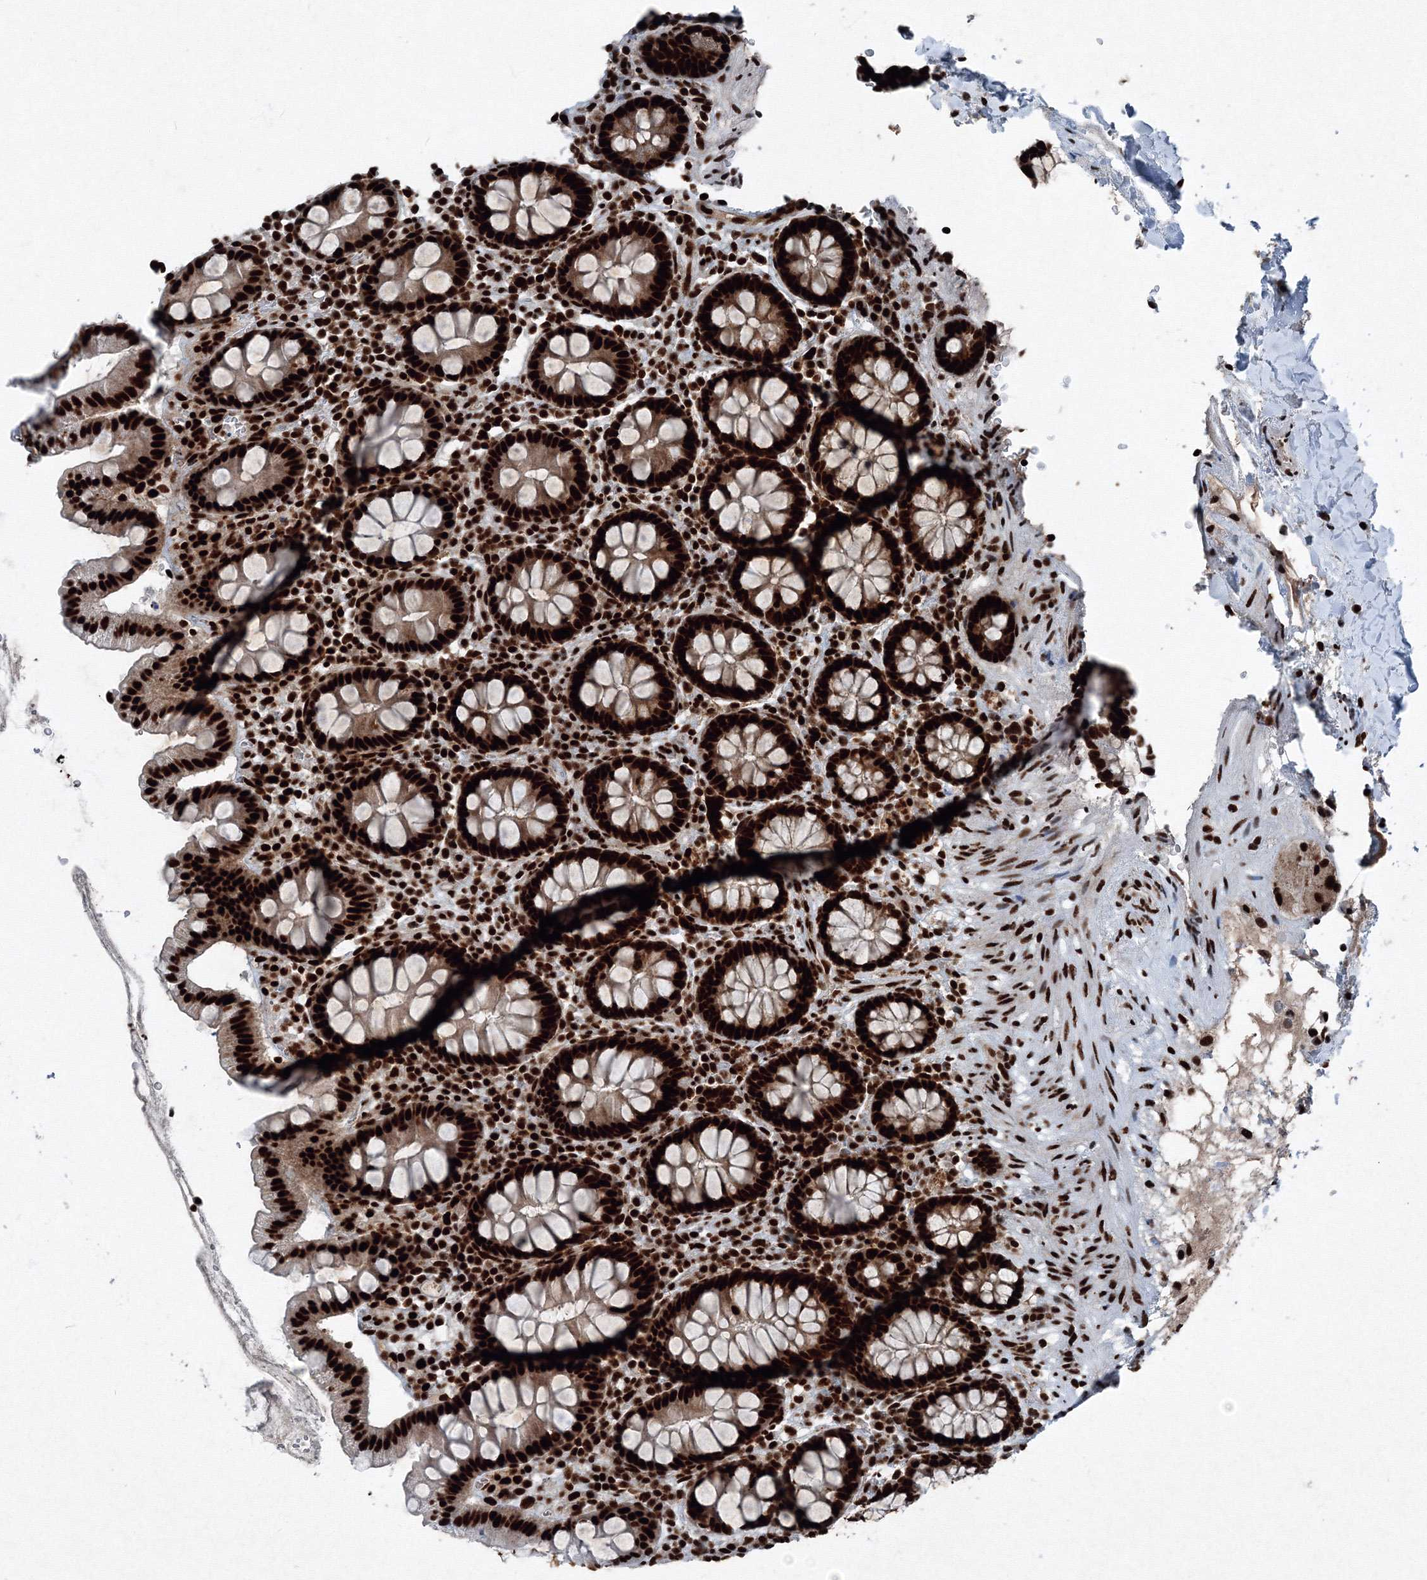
{"staining": {"intensity": "strong", "quantity": ">75%", "location": "nuclear"}, "tissue": "colon", "cell_type": "Endothelial cells", "image_type": "normal", "snomed": [{"axis": "morphology", "description": "Normal tissue, NOS"}, {"axis": "topography", "description": "Colon"}], "caption": "A photomicrograph of colon stained for a protein reveals strong nuclear brown staining in endothelial cells.", "gene": "SNRPC", "patient": {"sex": "female", "age": 79}}